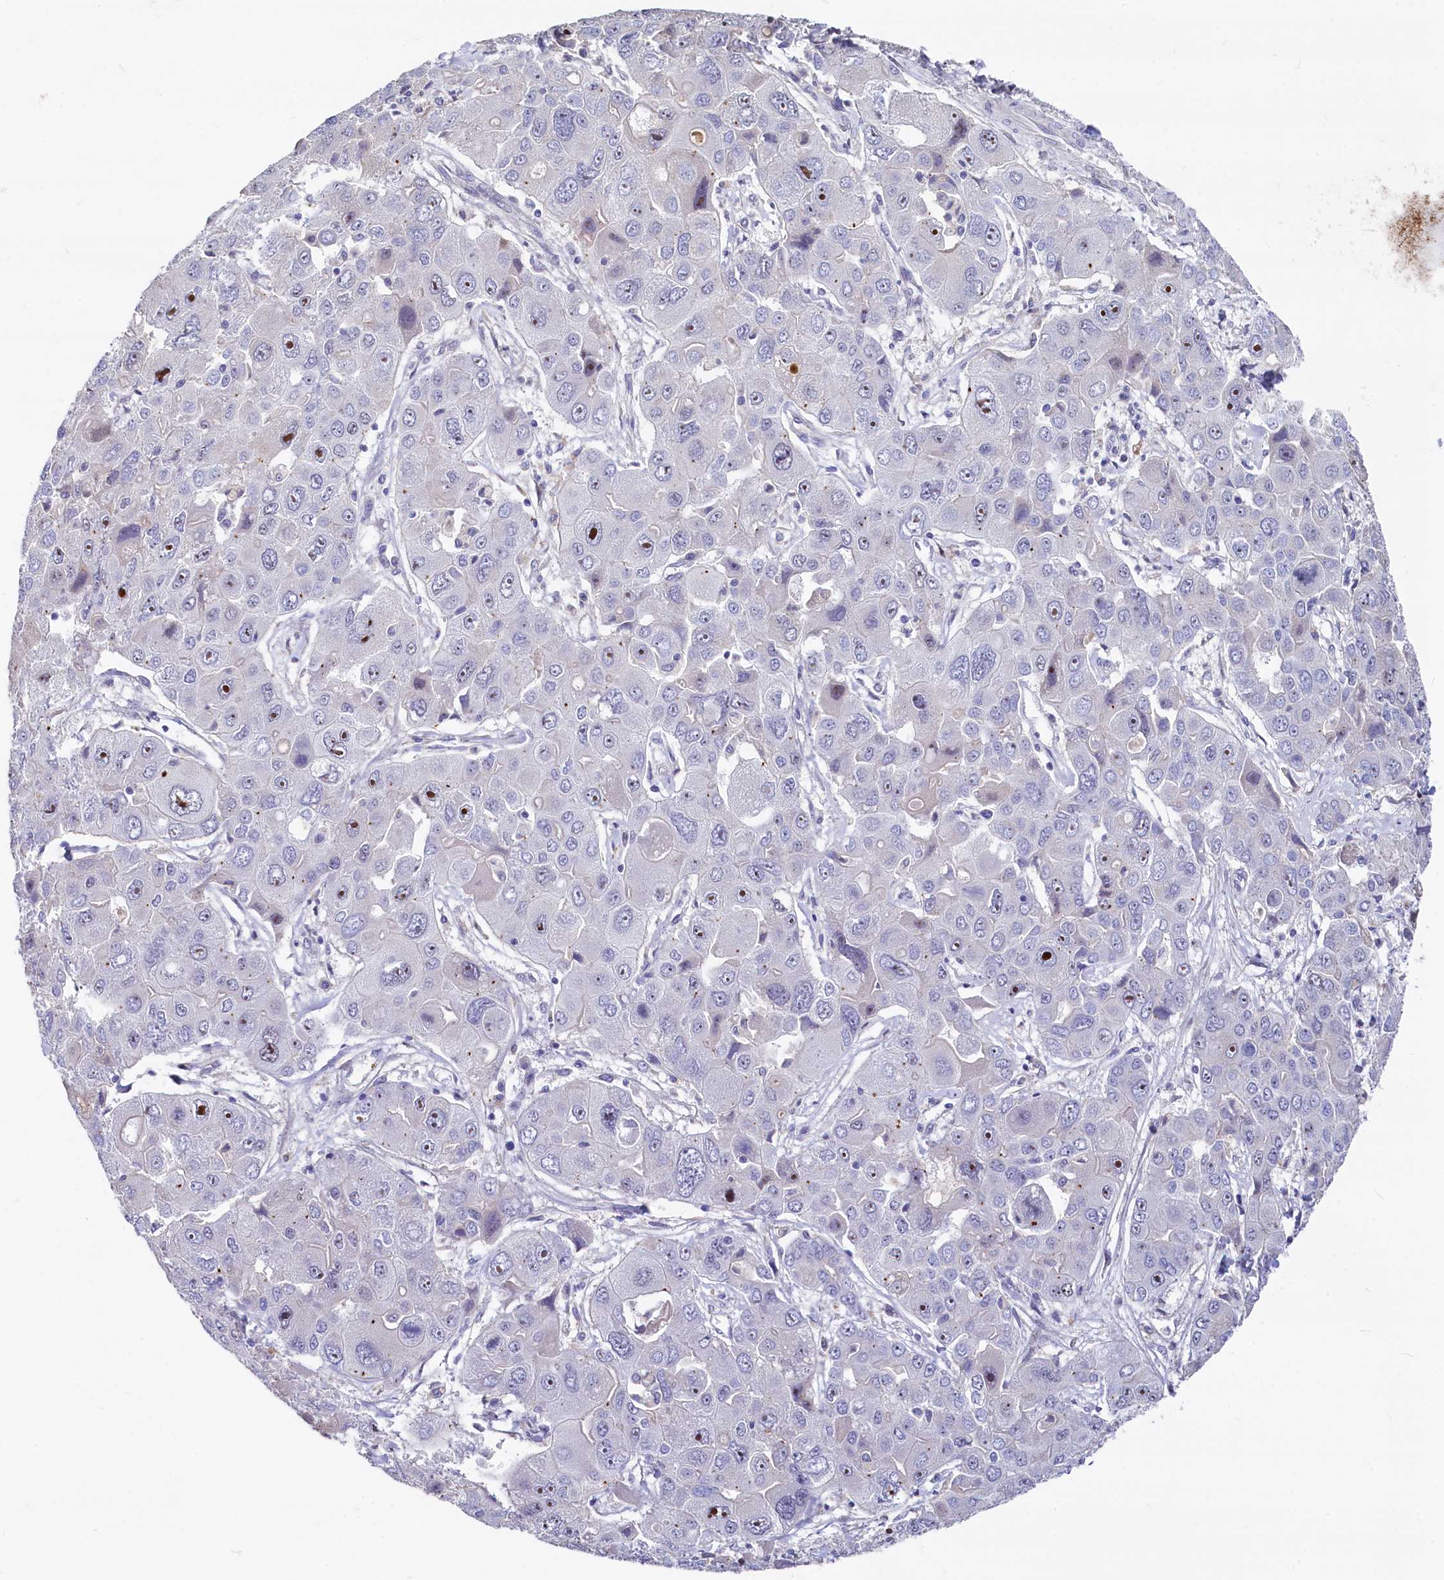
{"staining": {"intensity": "moderate", "quantity": "<25%", "location": "nuclear"}, "tissue": "liver cancer", "cell_type": "Tumor cells", "image_type": "cancer", "snomed": [{"axis": "morphology", "description": "Cholangiocarcinoma"}, {"axis": "topography", "description": "Liver"}], "caption": "This histopathology image reveals immunohistochemistry staining of liver cancer (cholangiocarcinoma), with low moderate nuclear expression in about <25% of tumor cells.", "gene": "ASXL3", "patient": {"sex": "male", "age": 67}}